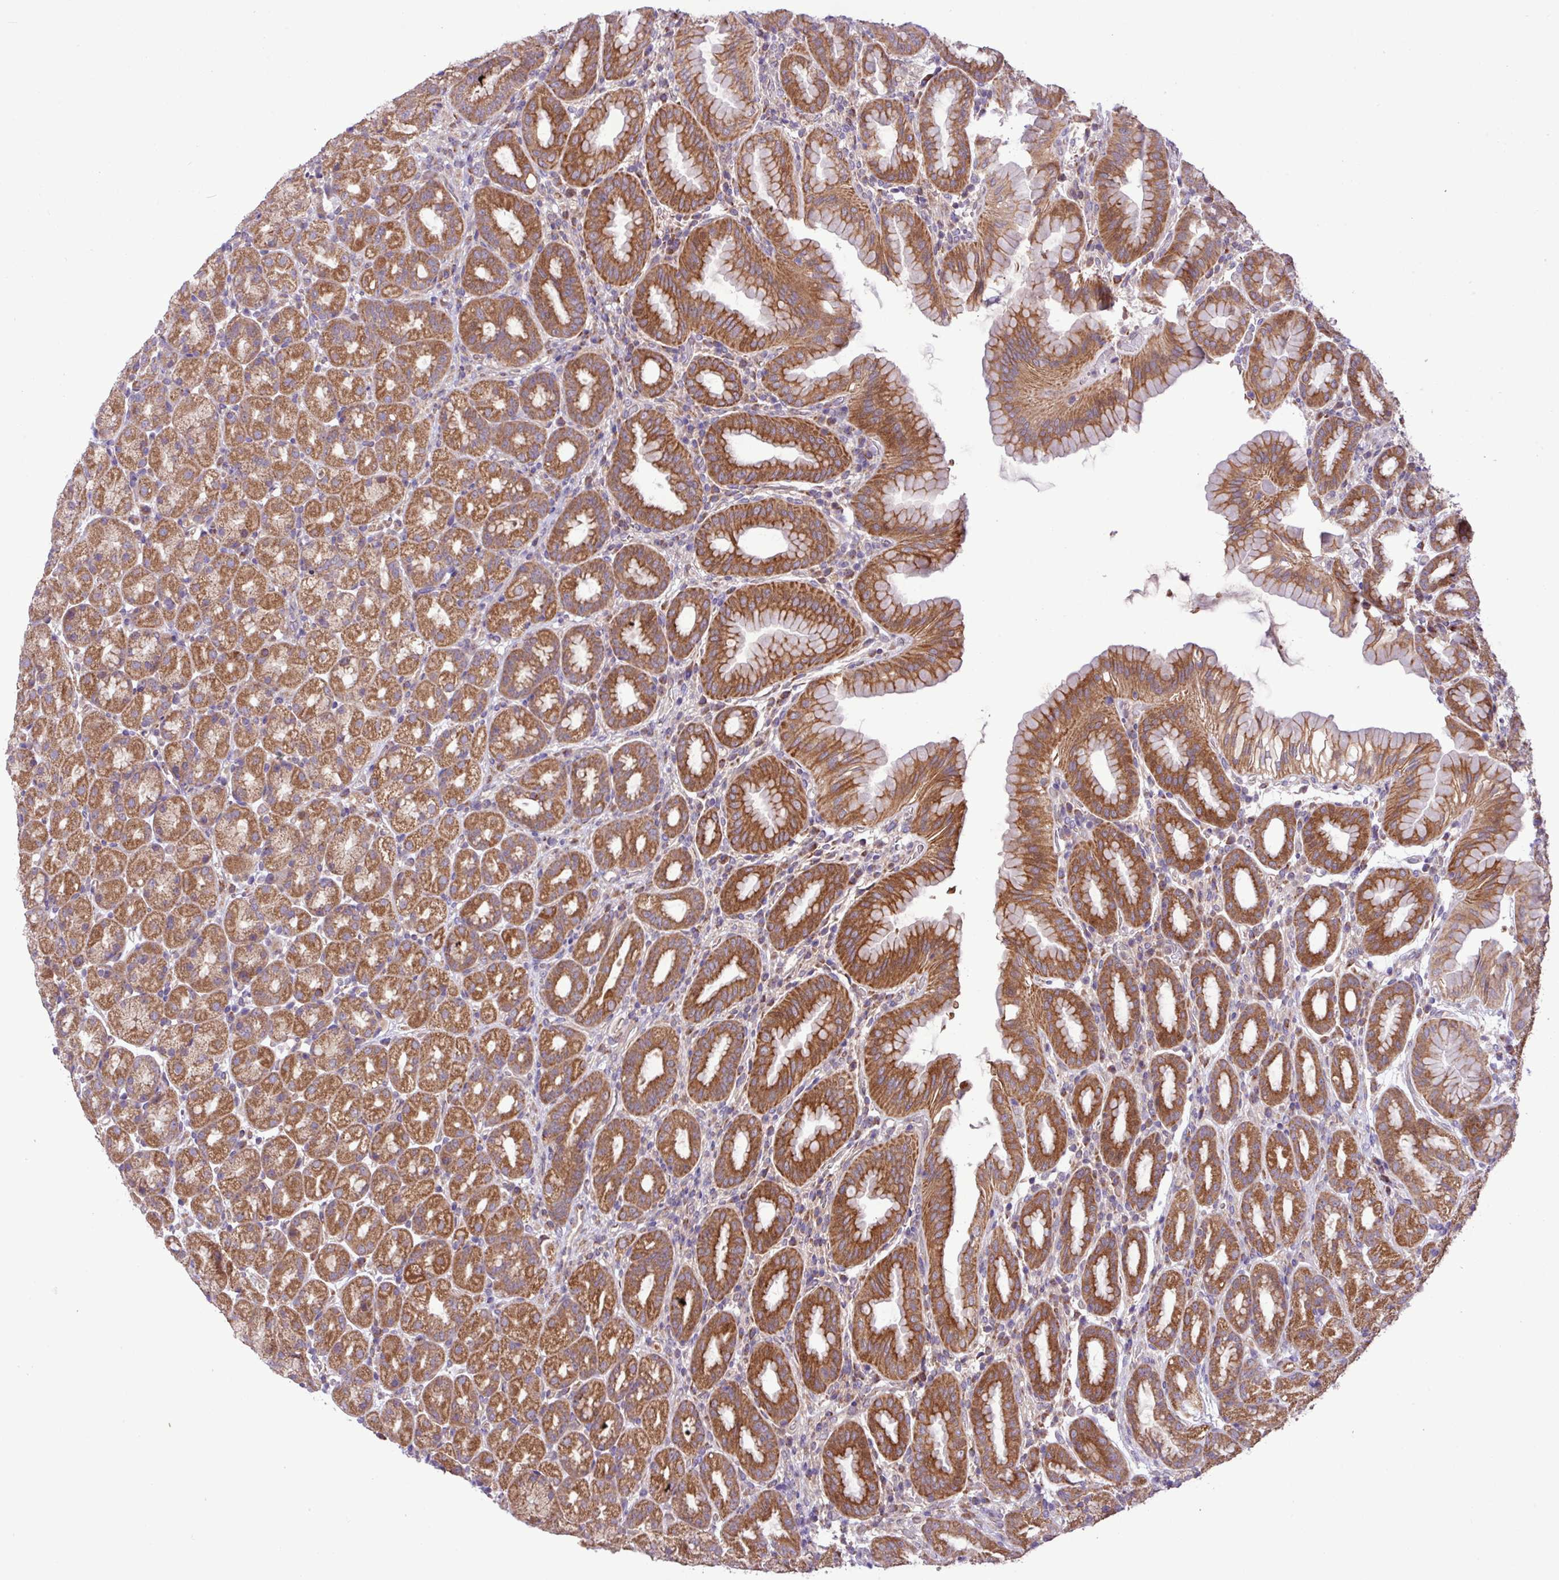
{"staining": {"intensity": "moderate", "quantity": ">75%", "location": "cytoplasmic/membranous"}, "tissue": "stomach", "cell_type": "Glandular cells", "image_type": "normal", "snomed": [{"axis": "morphology", "description": "Normal tissue, NOS"}, {"axis": "topography", "description": "Stomach, upper"}, {"axis": "topography", "description": "Stomach"}], "caption": "A brown stain shows moderate cytoplasmic/membranous staining of a protein in glandular cells of unremarkable human stomach. (Brightfield microscopy of DAB IHC at high magnification).", "gene": "TIMM10B", "patient": {"sex": "male", "age": 68}}